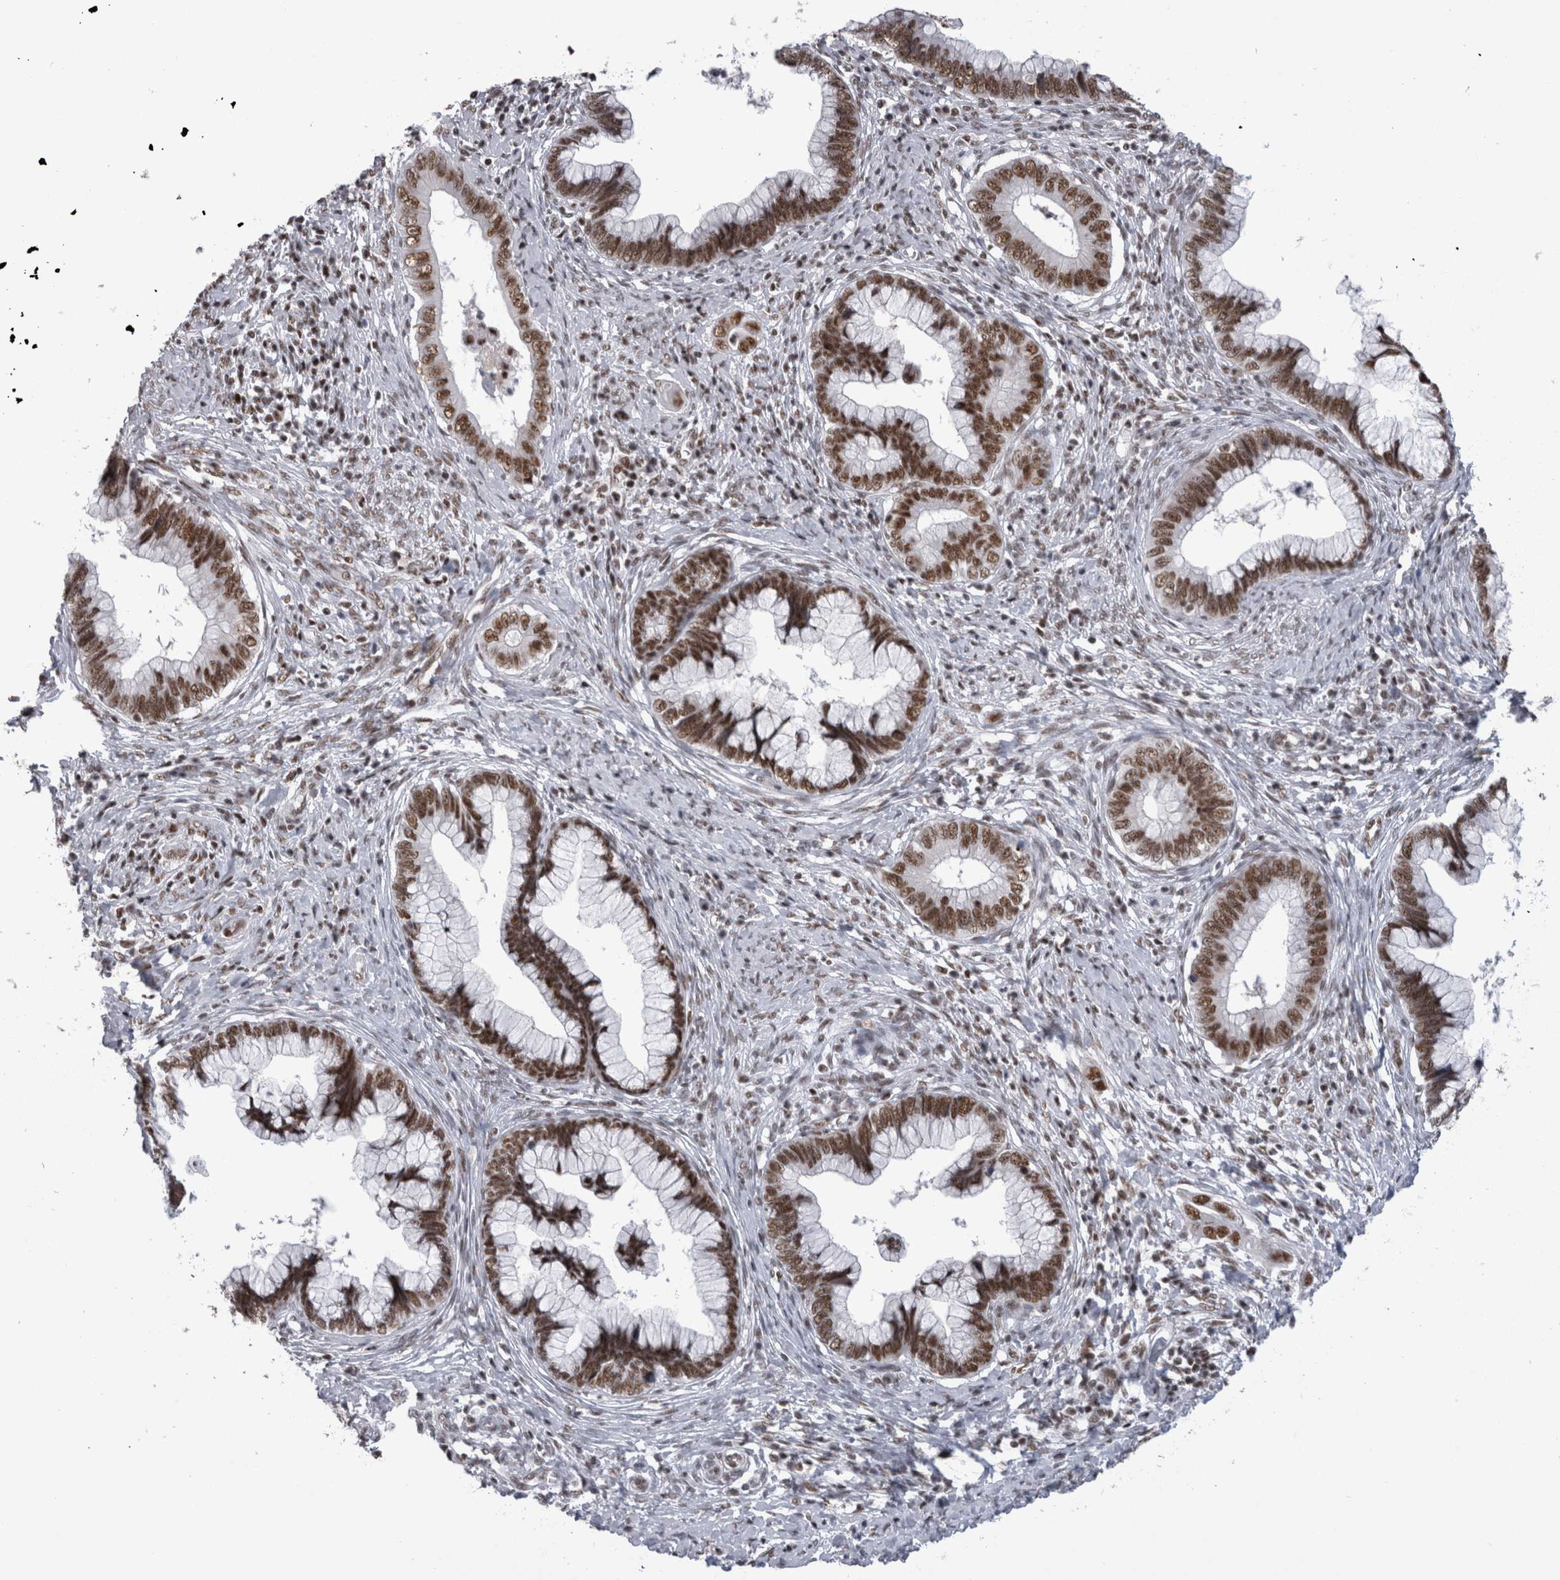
{"staining": {"intensity": "moderate", "quantity": ">75%", "location": "nuclear"}, "tissue": "cervical cancer", "cell_type": "Tumor cells", "image_type": "cancer", "snomed": [{"axis": "morphology", "description": "Adenocarcinoma, NOS"}, {"axis": "topography", "description": "Cervix"}], "caption": "Immunohistochemical staining of cervical adenocarcinoma displays medium levels of moderate nuclear positivity in about >75% of tumor cells.", "gene": "CDK11A", "patient": {"sex": "female", "age": 44}}